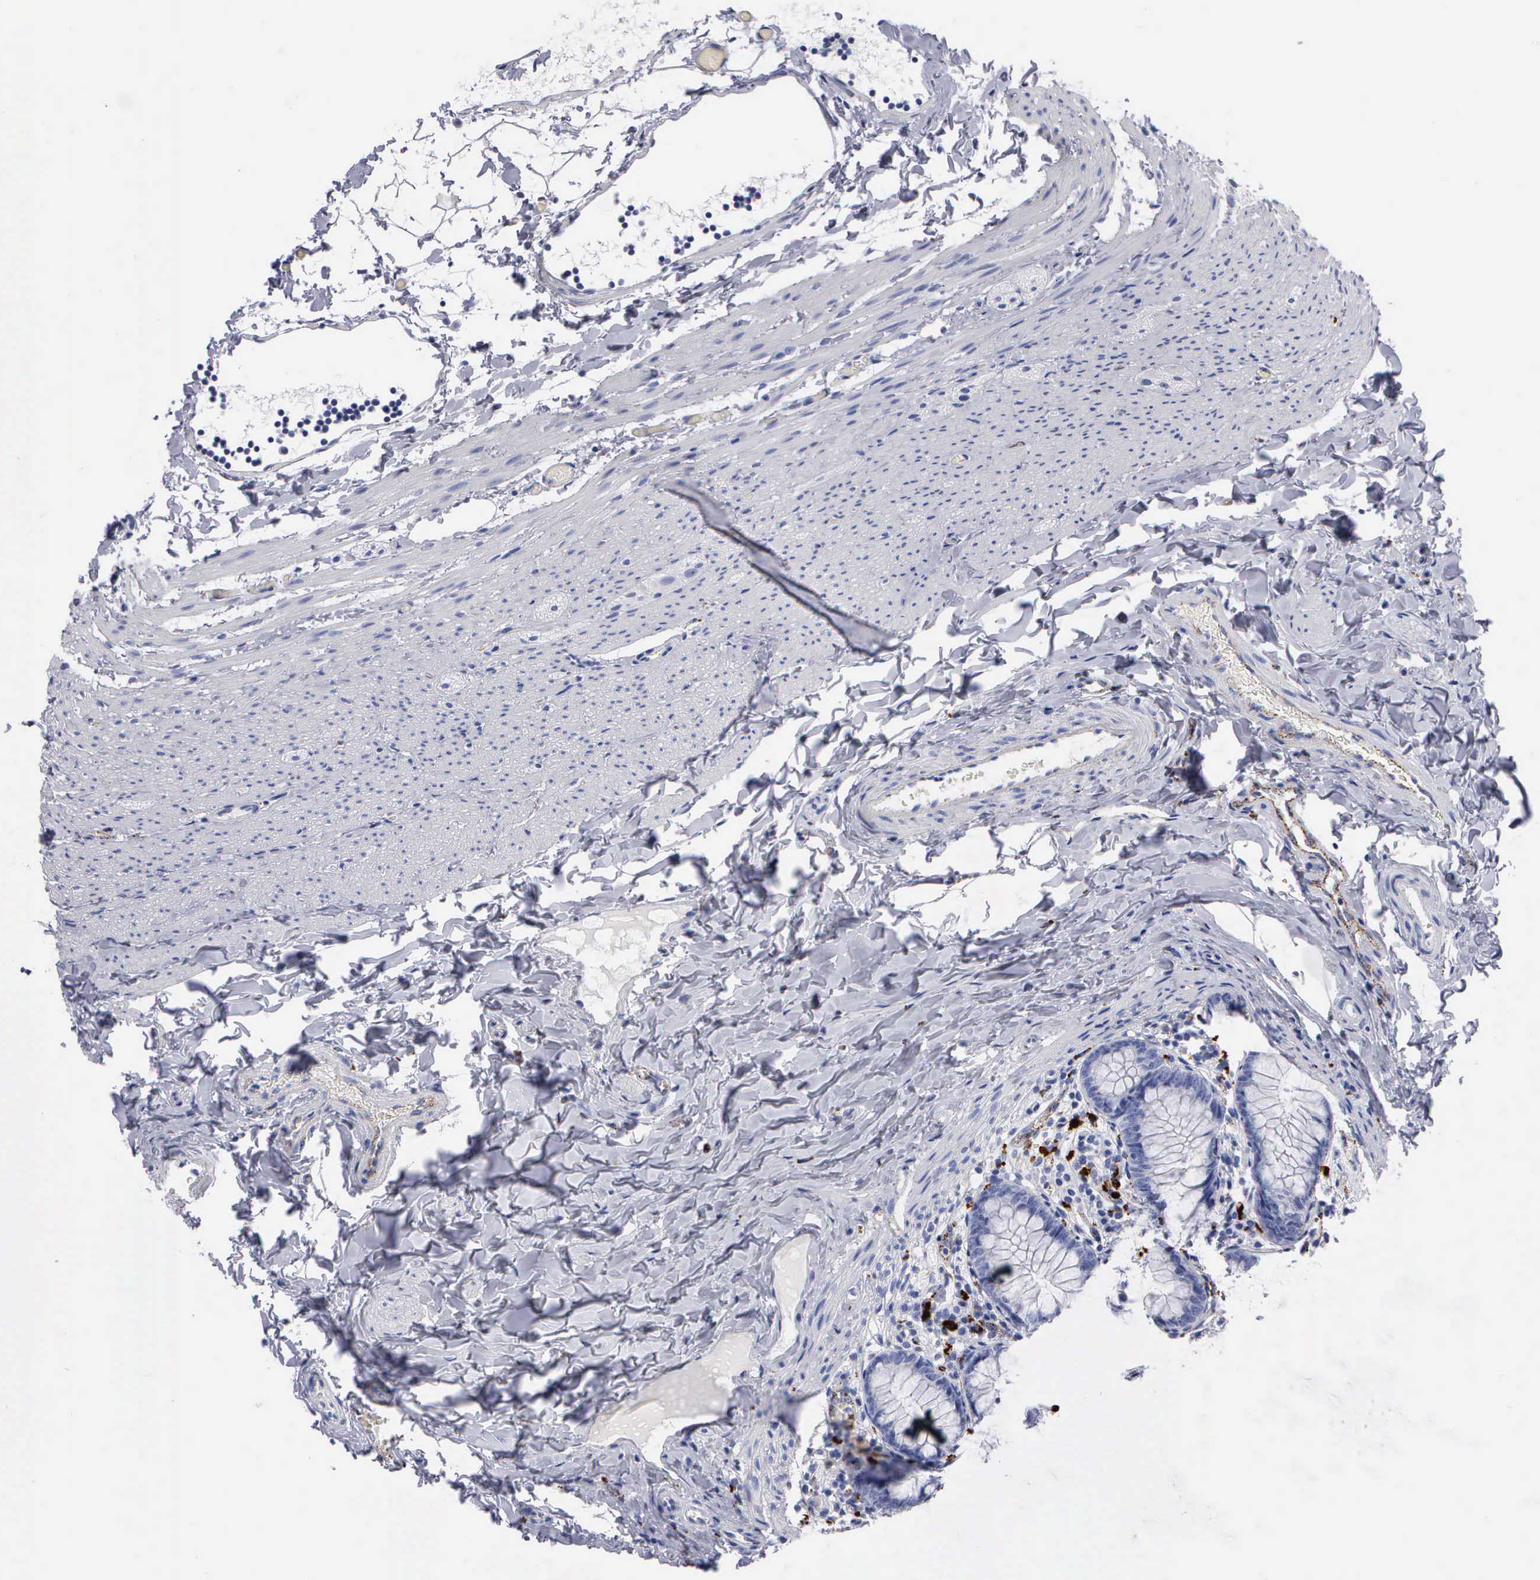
{"staining": {"intensity": "moderate", "quantity": "<25%", "location": "cytoplasmic/membranous"}, "tissue": "appendix", "cell_type": "Glandular cells", "image_type": "normal", "snomed": [{"axis": "morphology", "description": "Normal tissue, NOS"}, {"axis": "topography", "description": "Appendix"}], "caption": "This image shows immunohistochemistry (IHC) staining of normal human appendix, with low moderate cytoplasmic/membranous expression in approximately <25% of glandular cells.", "gene": "CTSL", "patient": {"sex": "male", "age": 7}}